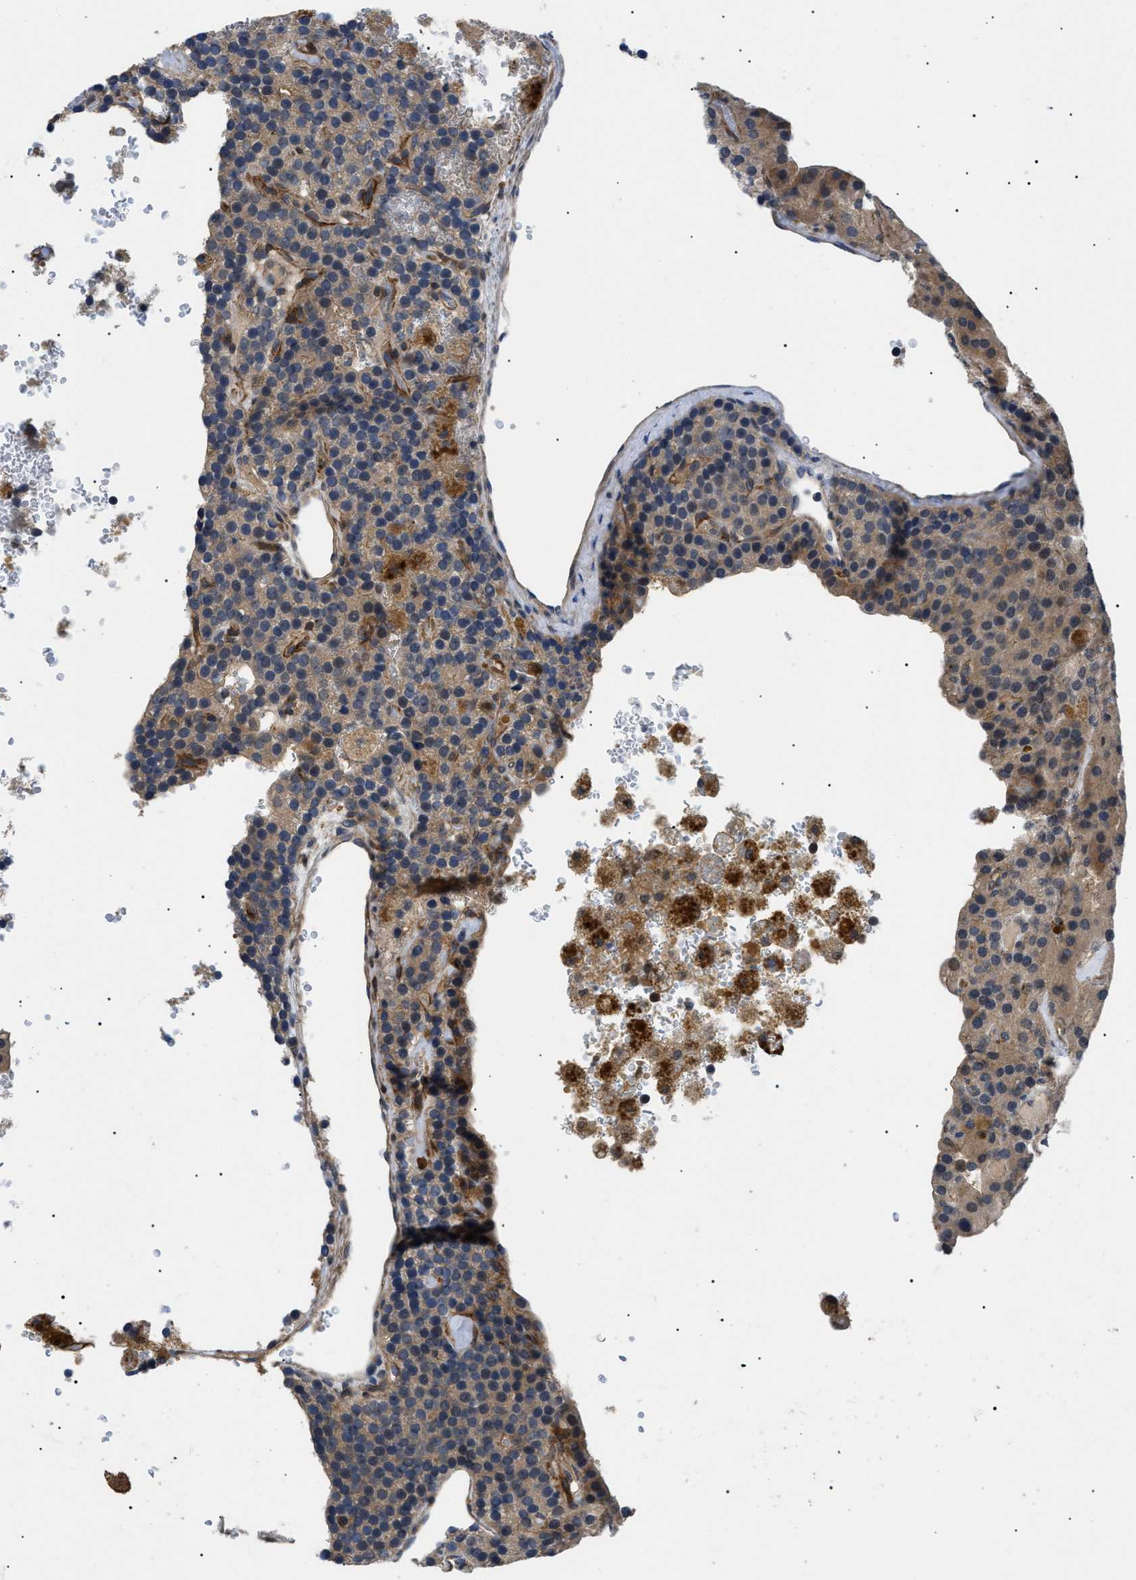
{"staining": {"intensity": "strong", "quantity": ">75%", "location": "cytoplasmic/membranous"}, "tissue": "parathyroid gland", "cell_type": "Glandular cells", "image_type": "normal", "snomed": [{"axis": "morphology", "description": "Normal tissue, NOS"}, {"axis": "morphology", "description": "Adenoma, NOS"}, {"axis": "topography", "description": "Parathyroid gland"}], "caption": "DAB (3,3'-diaminobenzidine) immunohistochemical staining of benign human parathyroid gland reveals strong cytoplasmic/membranous protein staining in about >75% of glandular cells. (Stains: DAB (3,3'-diaminobenzidine) in brown, nuclei in blue, Microscopy: brightfield microscopy at high magnification).", "gene": "CRCP", "patient": {"sex": "female", "age": 86}}